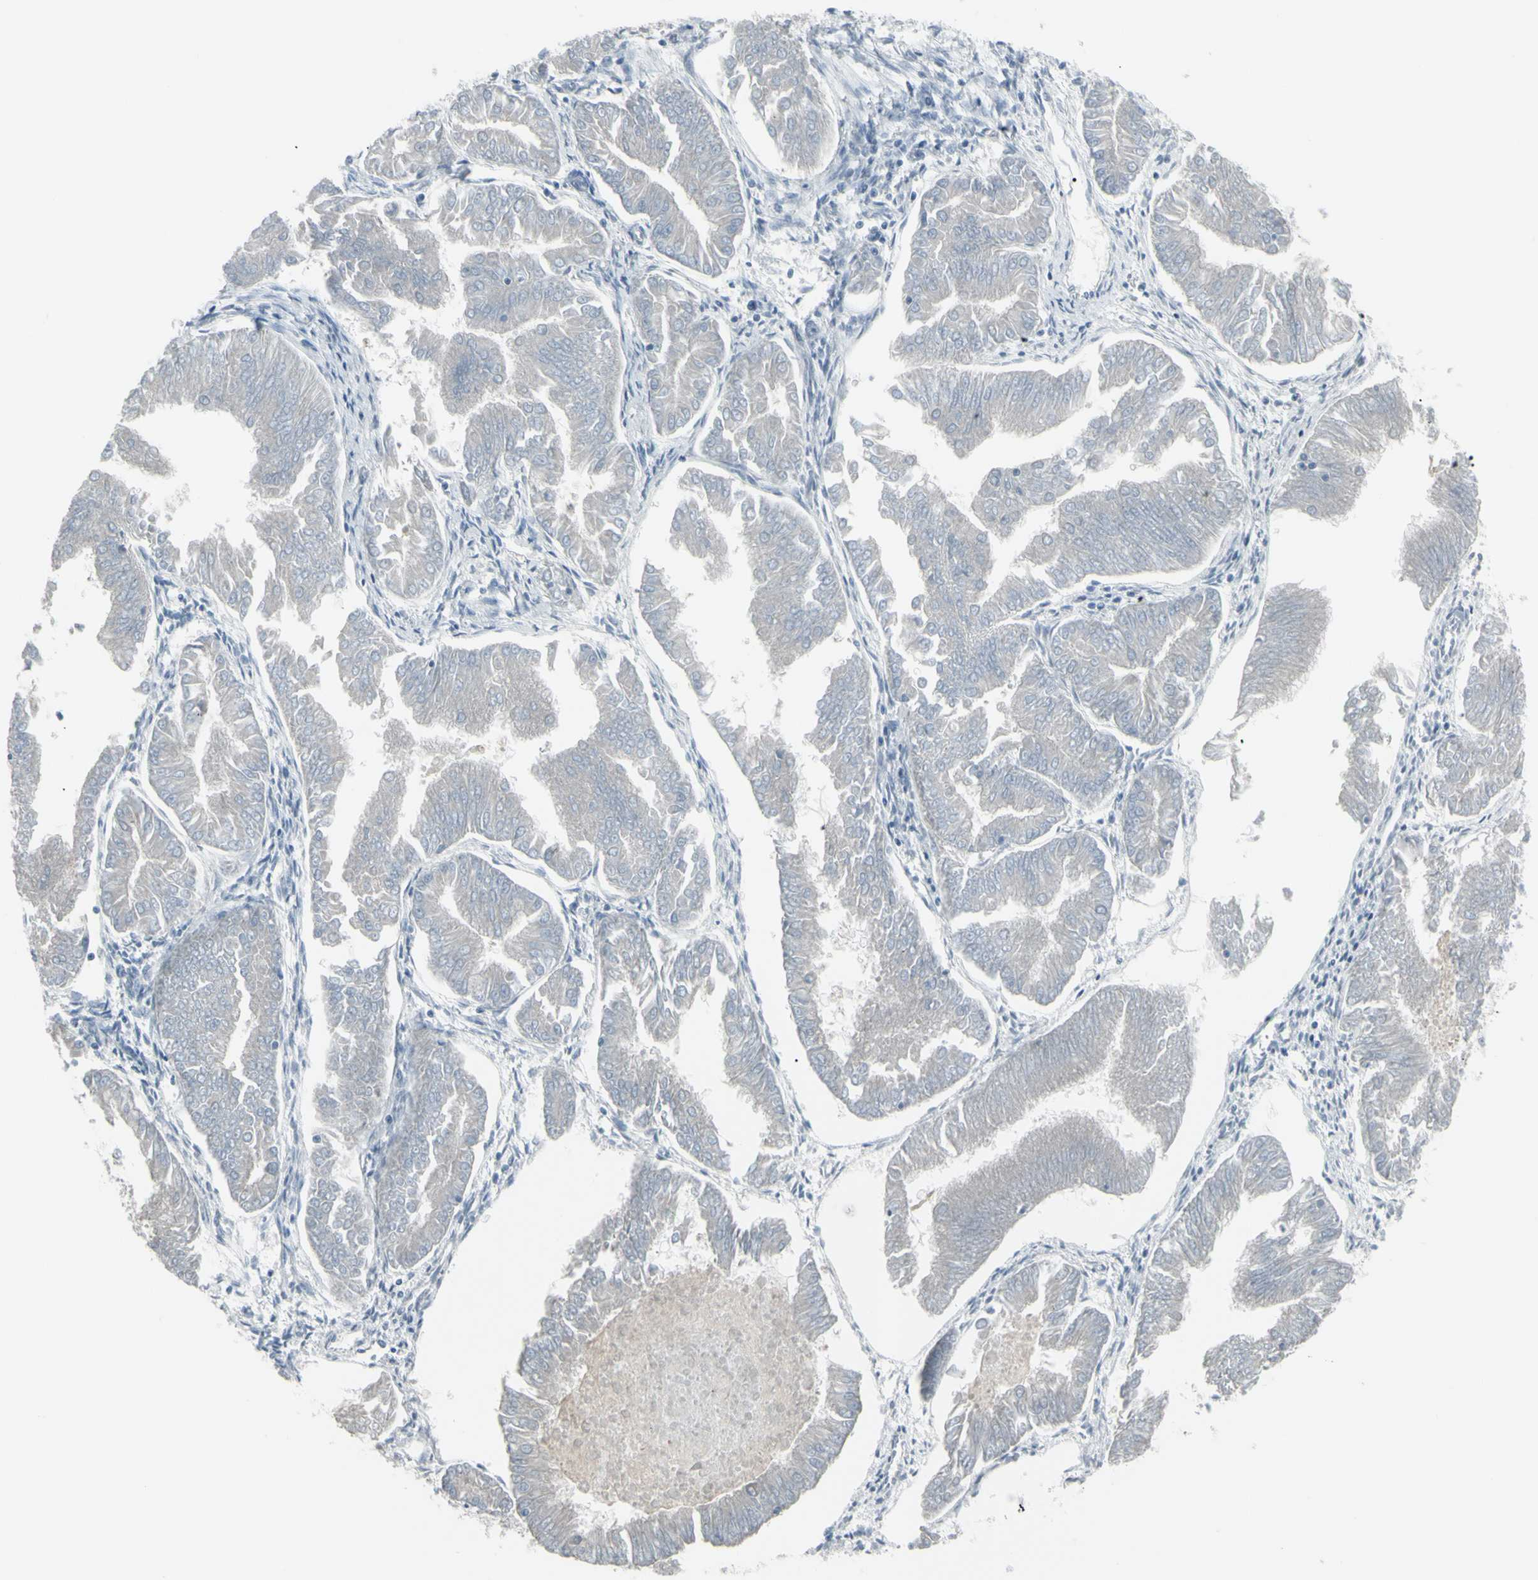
{"staining": {"intensity": "negative", "quantity": "none", "location": "none"}, "tissue": "endometrial cancer", "cell_type": "Tumor cells", "image_type": "cancer", "snomed": [{"axis": "morphology", "description": "Adenocarcinoma, NOS"}, {"axis": "topography", "description": "Endometrium"}], "caption": "Immunohistochemistry (IHC) histopathology image of neoplastic tissue: human endometrial cancer stained with DAB demonstrates no significant protein staining in tumor cells.", "gene": "RAB3A", "patient": {"sex": "female", "age": 53}}